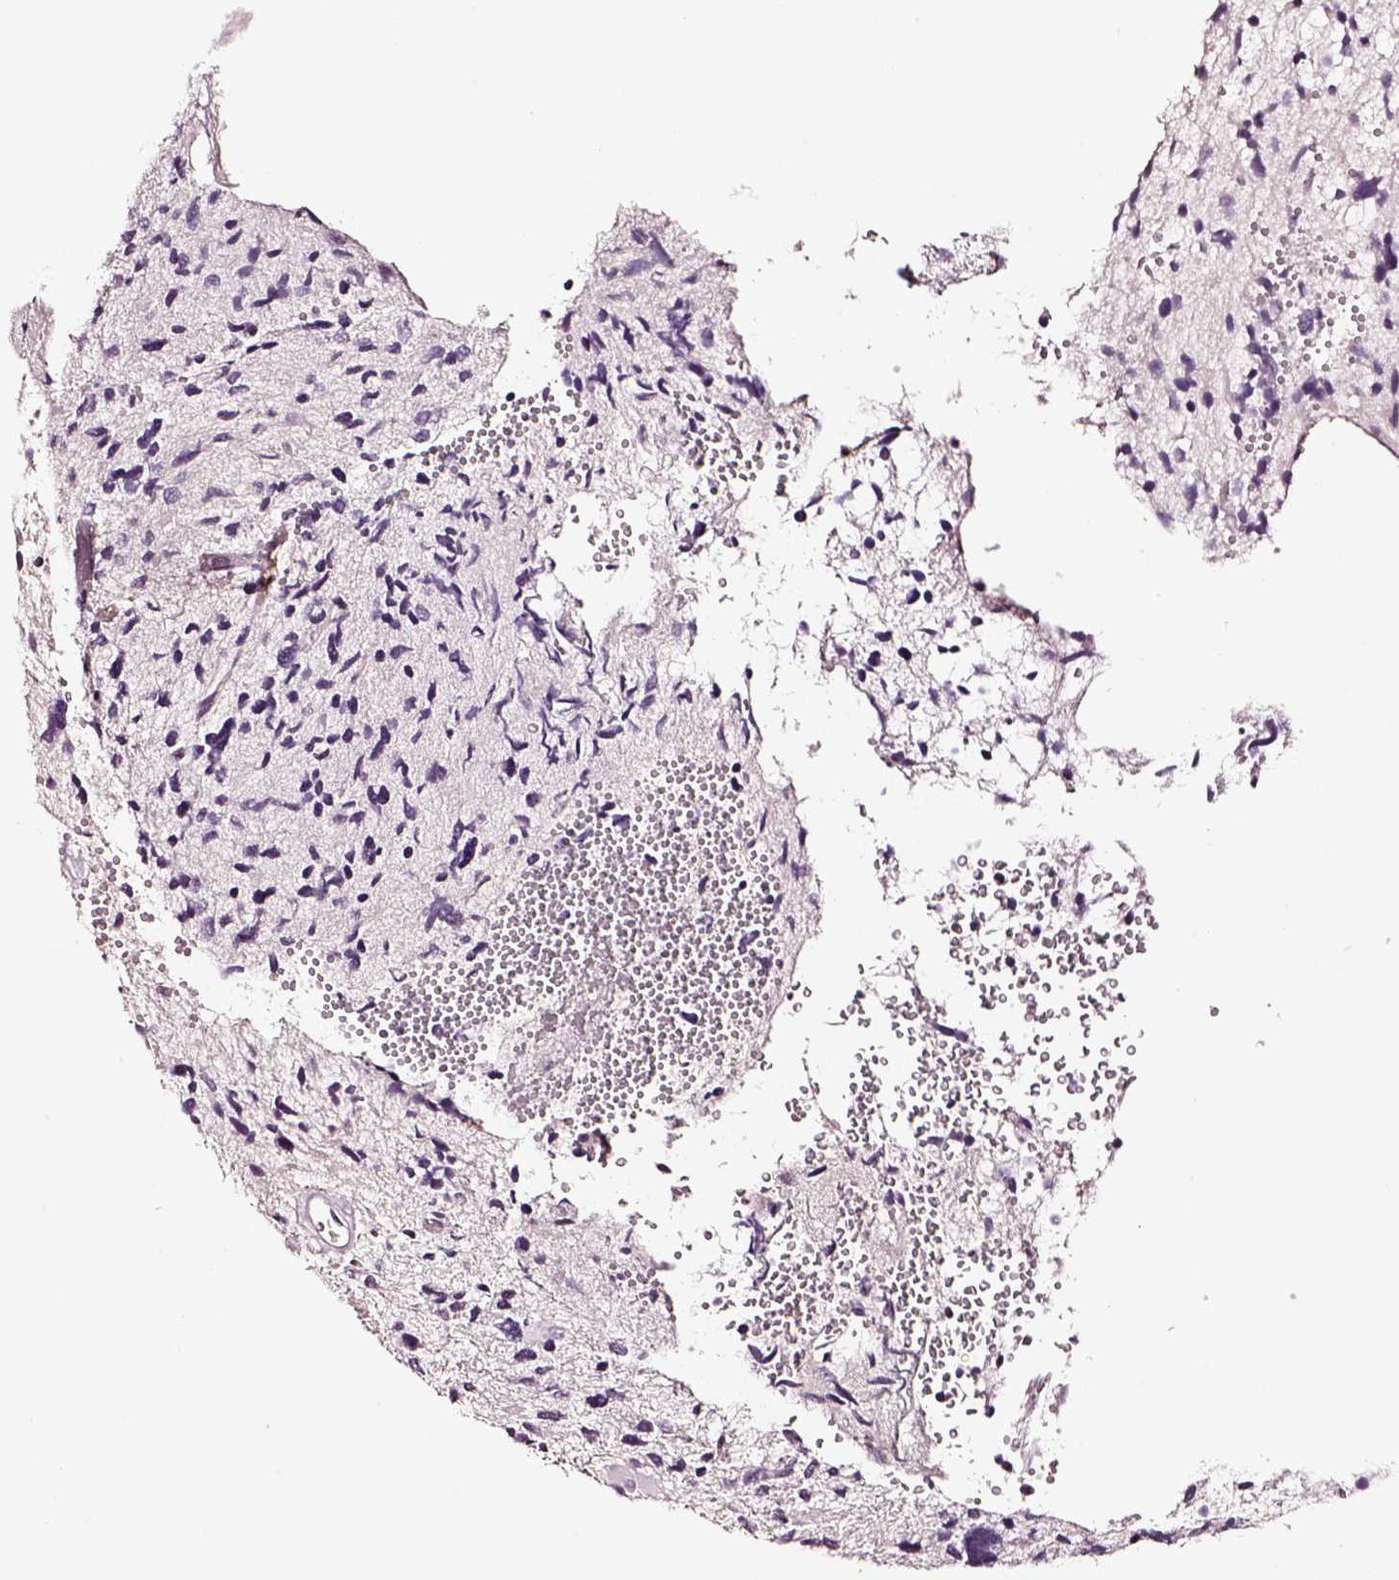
{"staining": {"intensity": "negative", "quantity": "none", "location": "none"}, "tissue": "glioma", "cell_type": "Tumor cells", "image_type": "cancer", "snomed": [{"axis": "morphology", "description": "Glioma, malignant, High grade"}, {"axis": "topography", "description": "Brain"}], "caption": "Tumor cells show no significant protein positivity in glioma.", "gene": "SMIM17", "patient": {"sex": "female", "age": 11}}